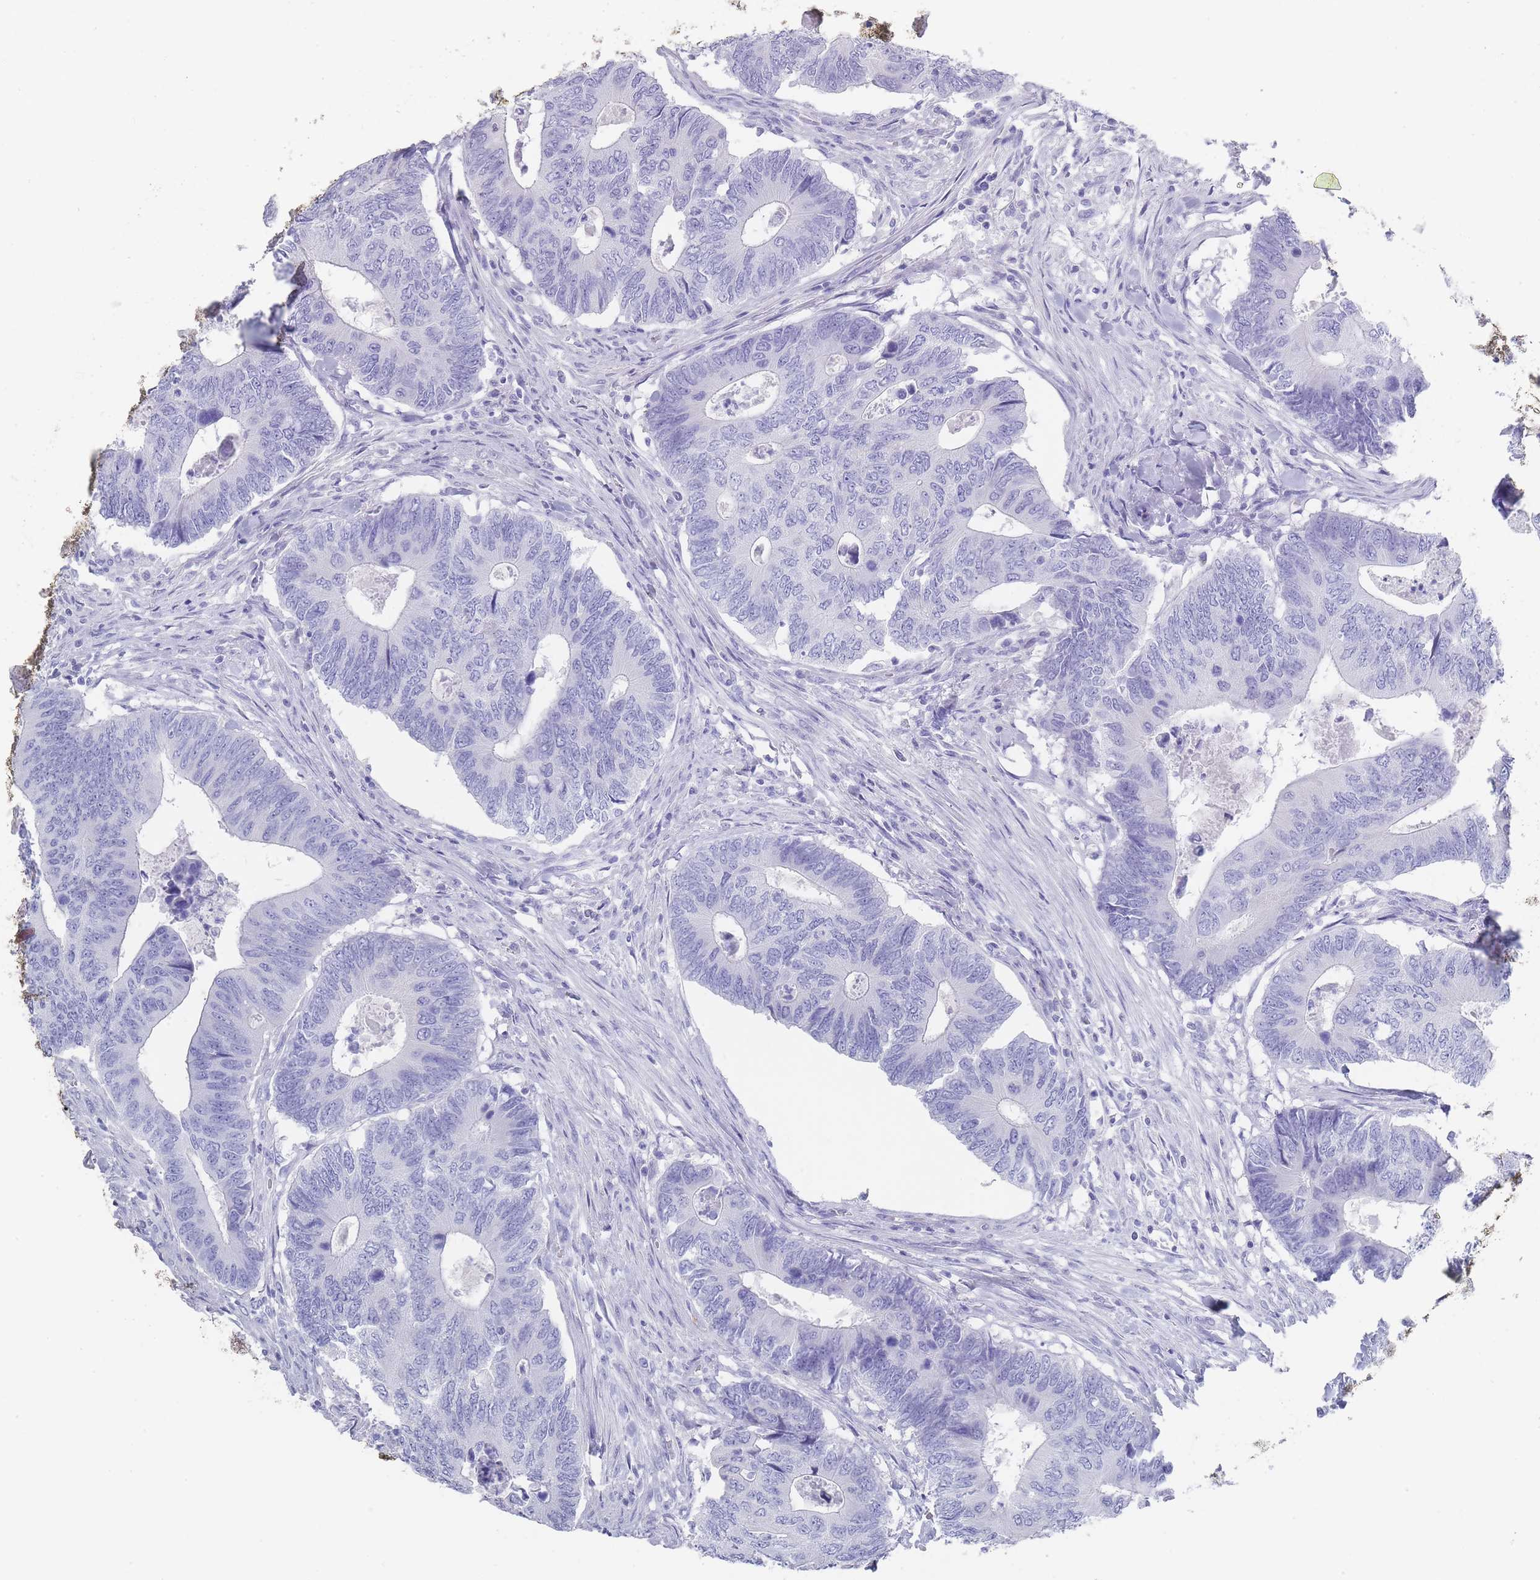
{"staining": {"intensity": "negative", "quantity": "none", "location": "none"}, "tissue": "colorectal cancer", "cell_type": "Tumor cells", "image_type": "cancer", "snomed": [{"axis": "morphology", "description": "Adenocarcinoma, NOS"}, {"axis": "topography", "description": "Colon"}], "caption": "Immunohistochemistry micrograph of neoplastic tissue: human adenocarcinoma (colorectal) stained with DAB reveals no significant protein staining in tumor cells.", "gene": "RAB2B", "patient": {"sex": "male", "age": 87}}